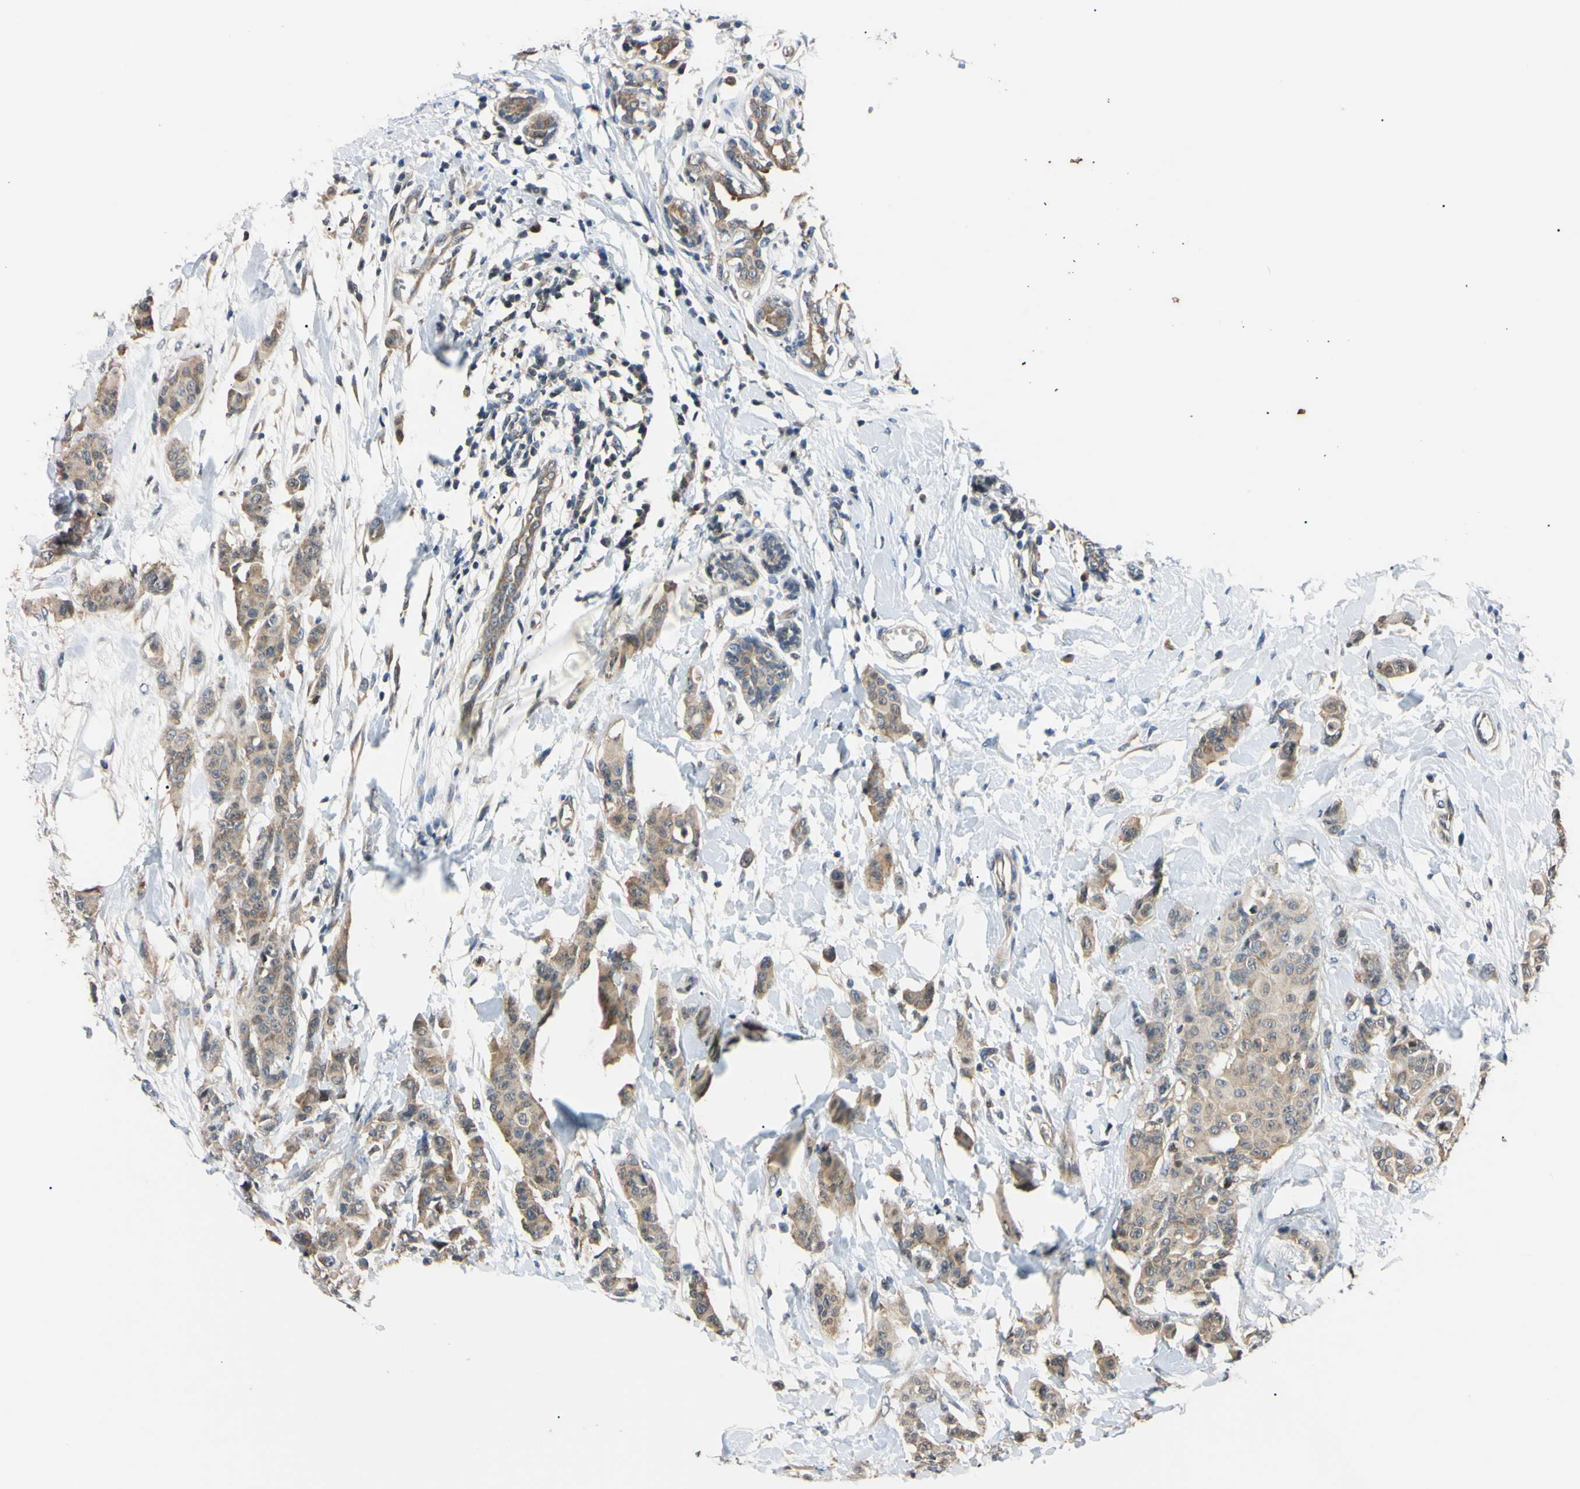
{"staining": {"intensity": "weak", "quantity": ">75%", "location": "cytoplasmic/membranous"}, "tissue": "breast cancer", "cell_type": "Tumor cells", "image_type": "cancer", "snomed": [{"axis": "morphology", "description": "Normal tissue, NOS"}, {"axis": "morphology", "description": "Duct carcinoma"}, {"axis": "topography", "description": "Breast"}], "caption": "Protein staining by IHC demonstrates weak cytoplasmic/membranous expression in approximately >75% of tumor cells in breast infiltrating ductal carcinoma.", "gene": "RARS1", "patient": {"sex": "female", "age": 40}}